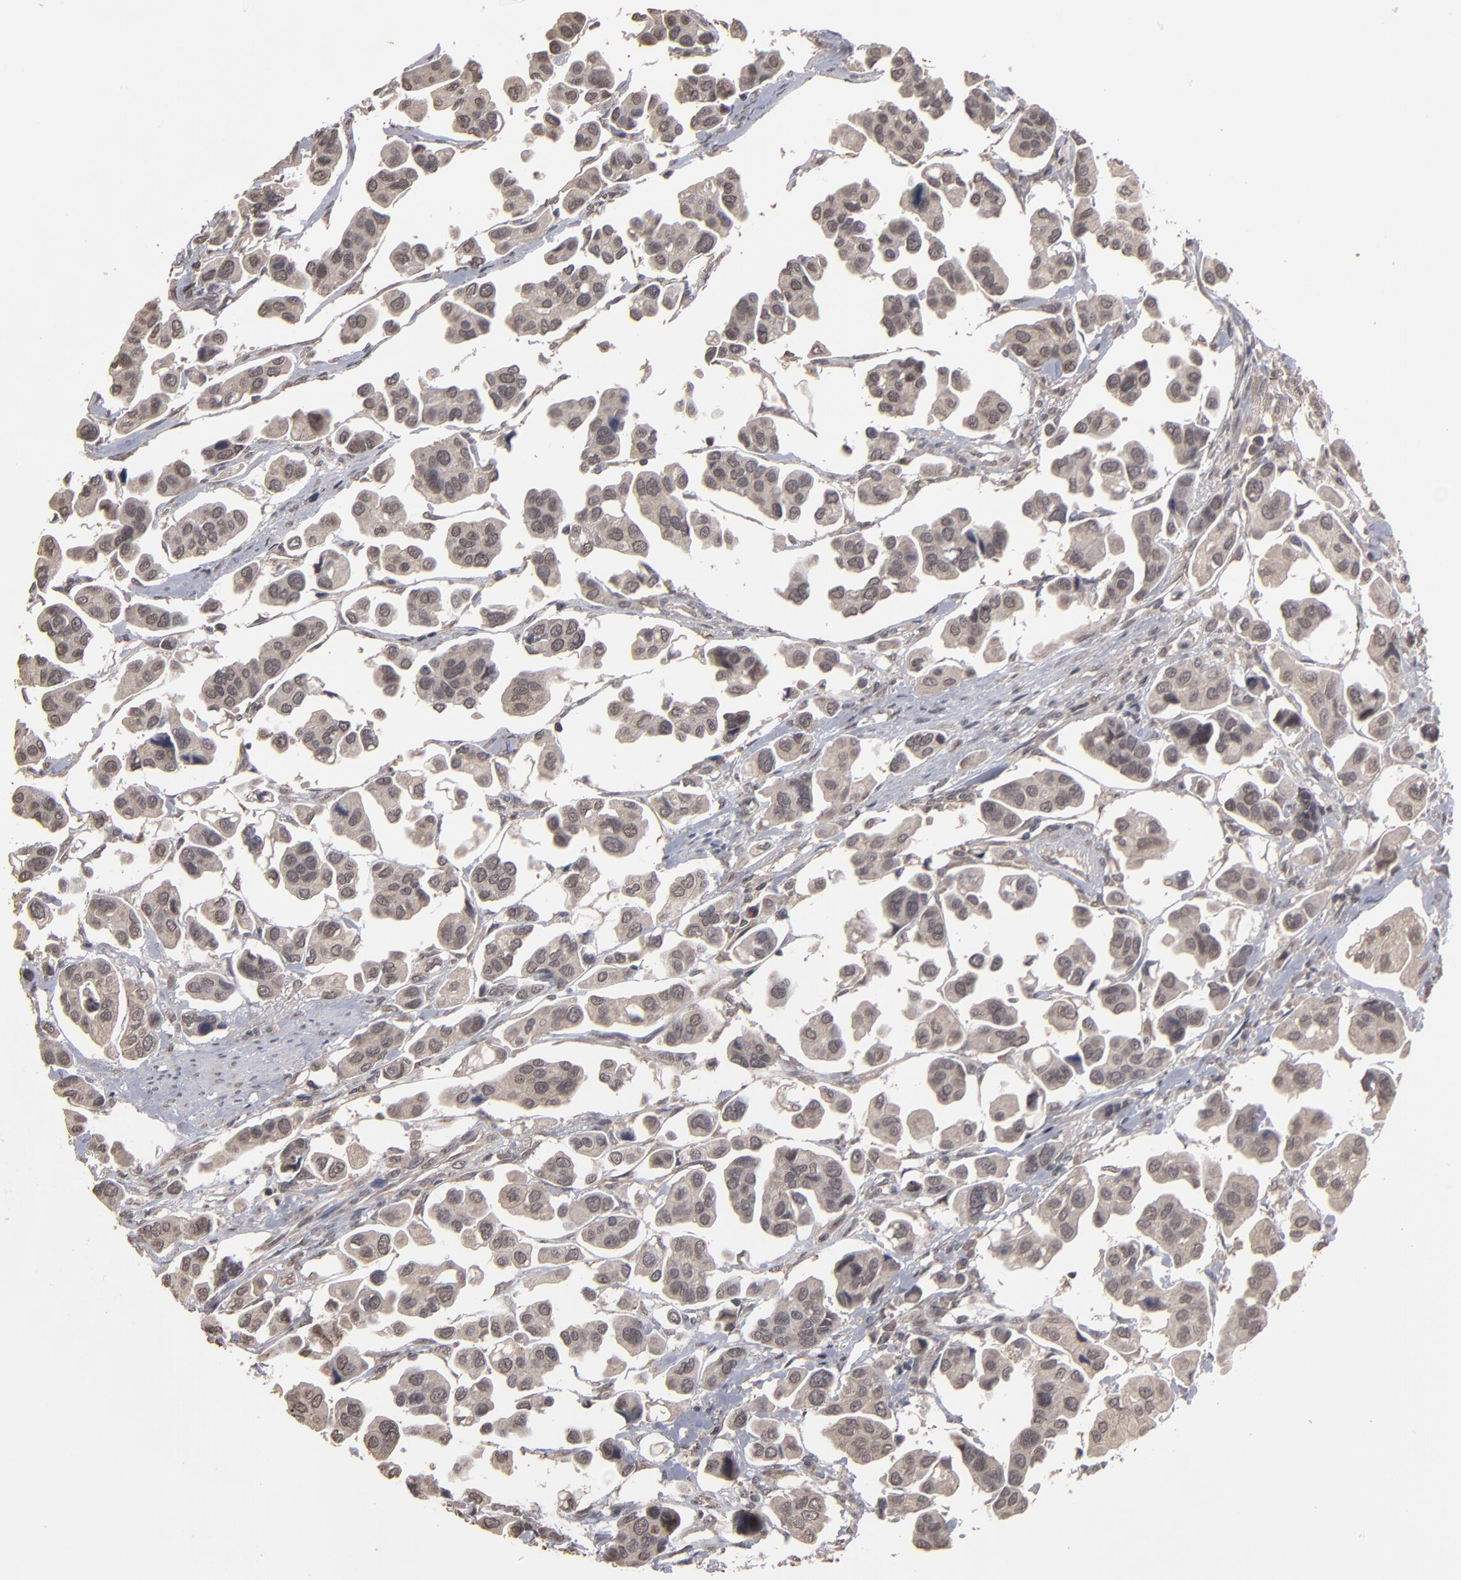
{"staining": {"intensity": "weak", "quantity": ">75%", "location": "cytoplasmic/membranous,nuclear"}, "tissue": "urothelial cancer", "cell_type": "Tumor cells", "image_type": "cancer", "snomed": [{"axis": "morphology", "description": "Adenocarcinoma, NOS"}, {"axis": "topography", "description": "Urinary bladder"}], "caption": "Immunohistochemical staining of human adenocarcinoma reveals low levels of weak cytoplasmic/membranous and nuclear positivity in about >75% of tumor cells.", "gene": "SLC22A17", "patient": {"sex": "male", "age": 61}}